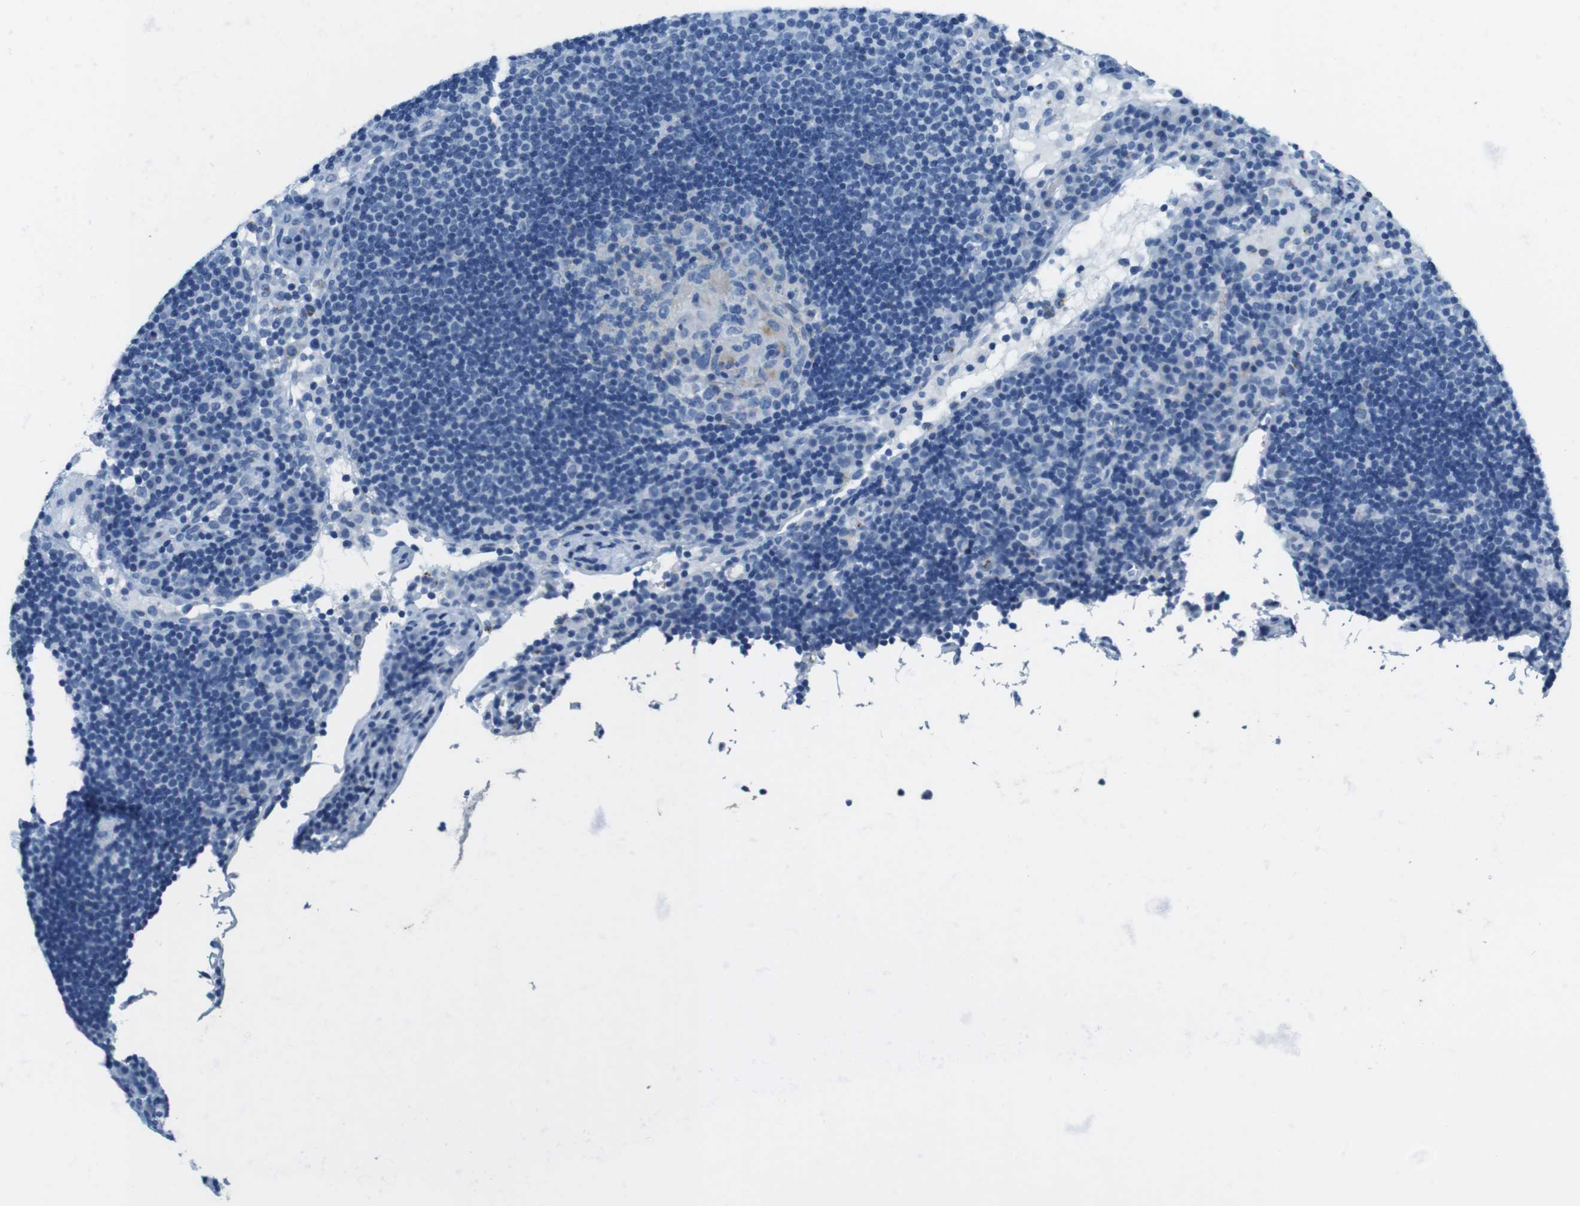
{"staining": {"intensity": "negative", "quantity": "none", "location": "none"}, "tissue": "lymph node", "cell_type": "Germinal center cells", "image_type": "normal", "snomed": [{"axis": "morphology", "description": "Normal tissue, NOS"}, {"axis": "topography", "description": "Lymph node"}], "caption": "Immunohistochemistry histopathology image of unremarkable human lymph node stained for a protein (brown), which exhibits no expression in germinal center cells. (DAB (3,3'-diaminobenzidine) immunohistochemistry with hematoxylin counter stain).", "gene": "TFAP2C", "patient": {"sex": "female", "age": 53}}